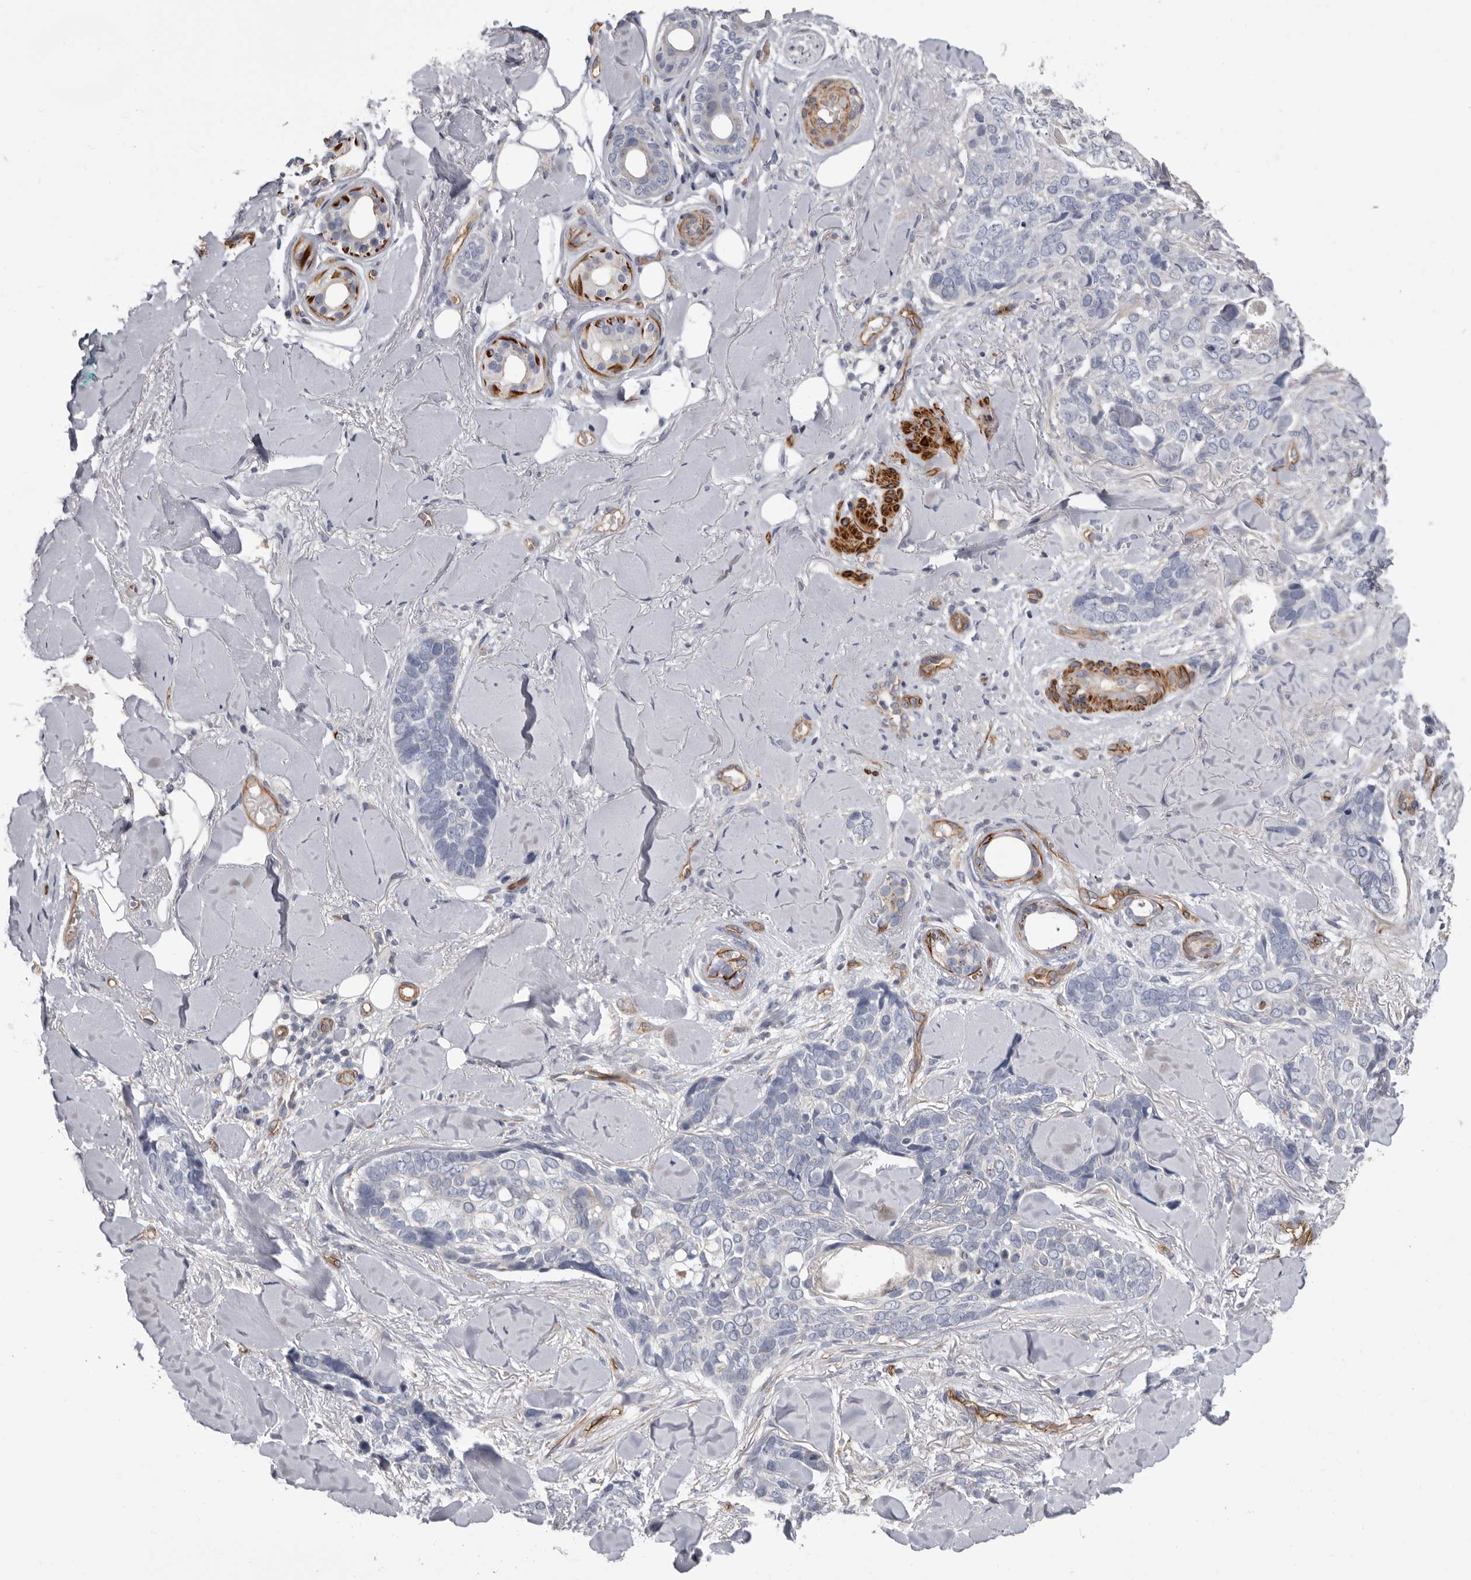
{"staining": {"intensity": "negative", "quantity": "none", "location": "none"}, "tissue": "skin cancer", "cell_type": "Tumor cells", "image_type": "cancer", "snomed": [{"axis": "morphology", "description": "Basal cell carcinoma"}, {"axis": "topography", "description": "Skin"}], "caption": "Basal cell carcinoma (skin) stained for a protein using IHC reveals no positivity tumor cells.", "gene": "ADGRL4", "patient": {"sex": "female", "age": 82}}